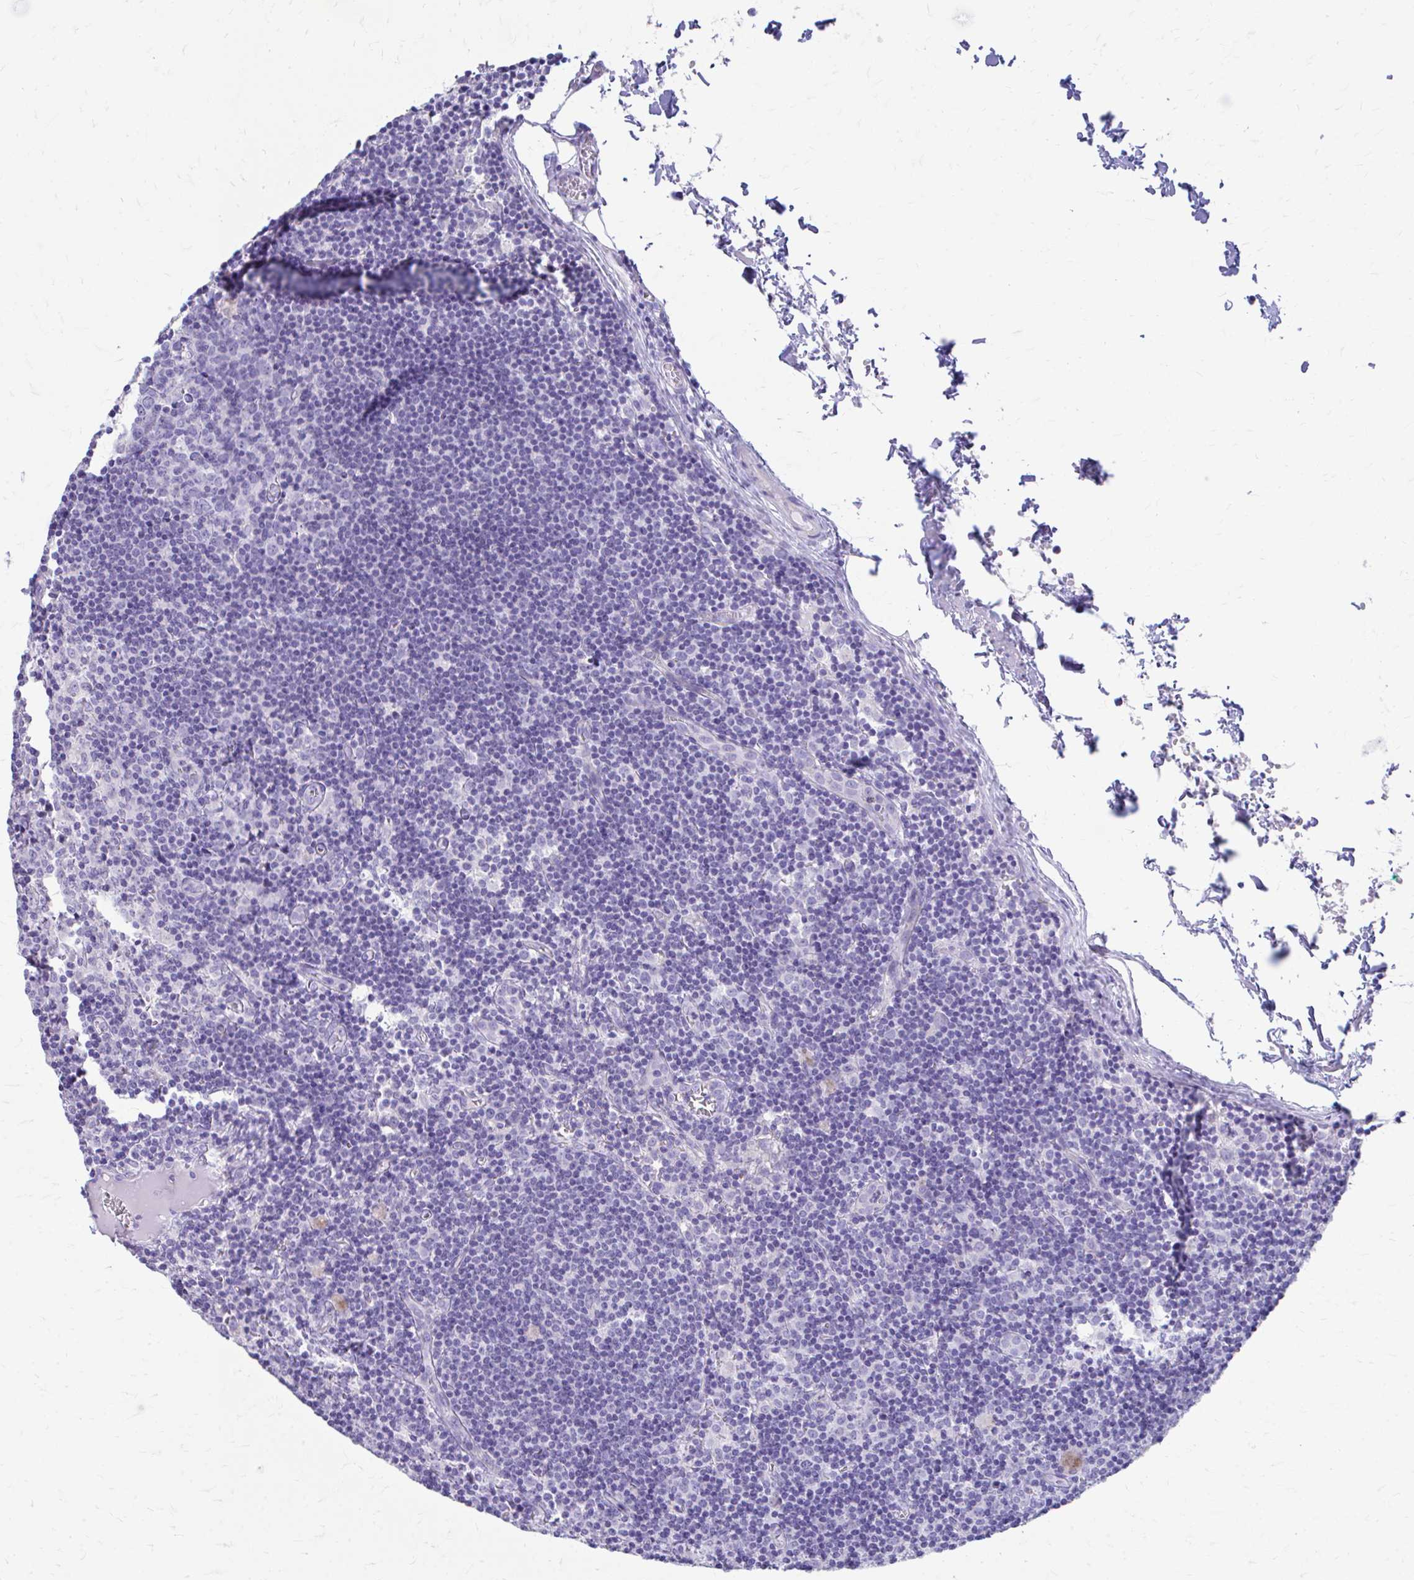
{"staining": {"intensity": "negative", "quantity": "none", "location": "none"}, "tissue": "lymph node", "cell_type": "Germinal center cells", "image_type": "normal", "snomed": [{"axis": "morphology", "description": "Normal tissue, NOS"}, {"axis": "topography", "description": "Lymph node"}], "caption": "Germinal center cells are negative for brown protein staining in normal lymph node. Nuclei are stained in blue.", "gene": "ENSG00000285953", "patient": {"sex": "female", "age": 45}}